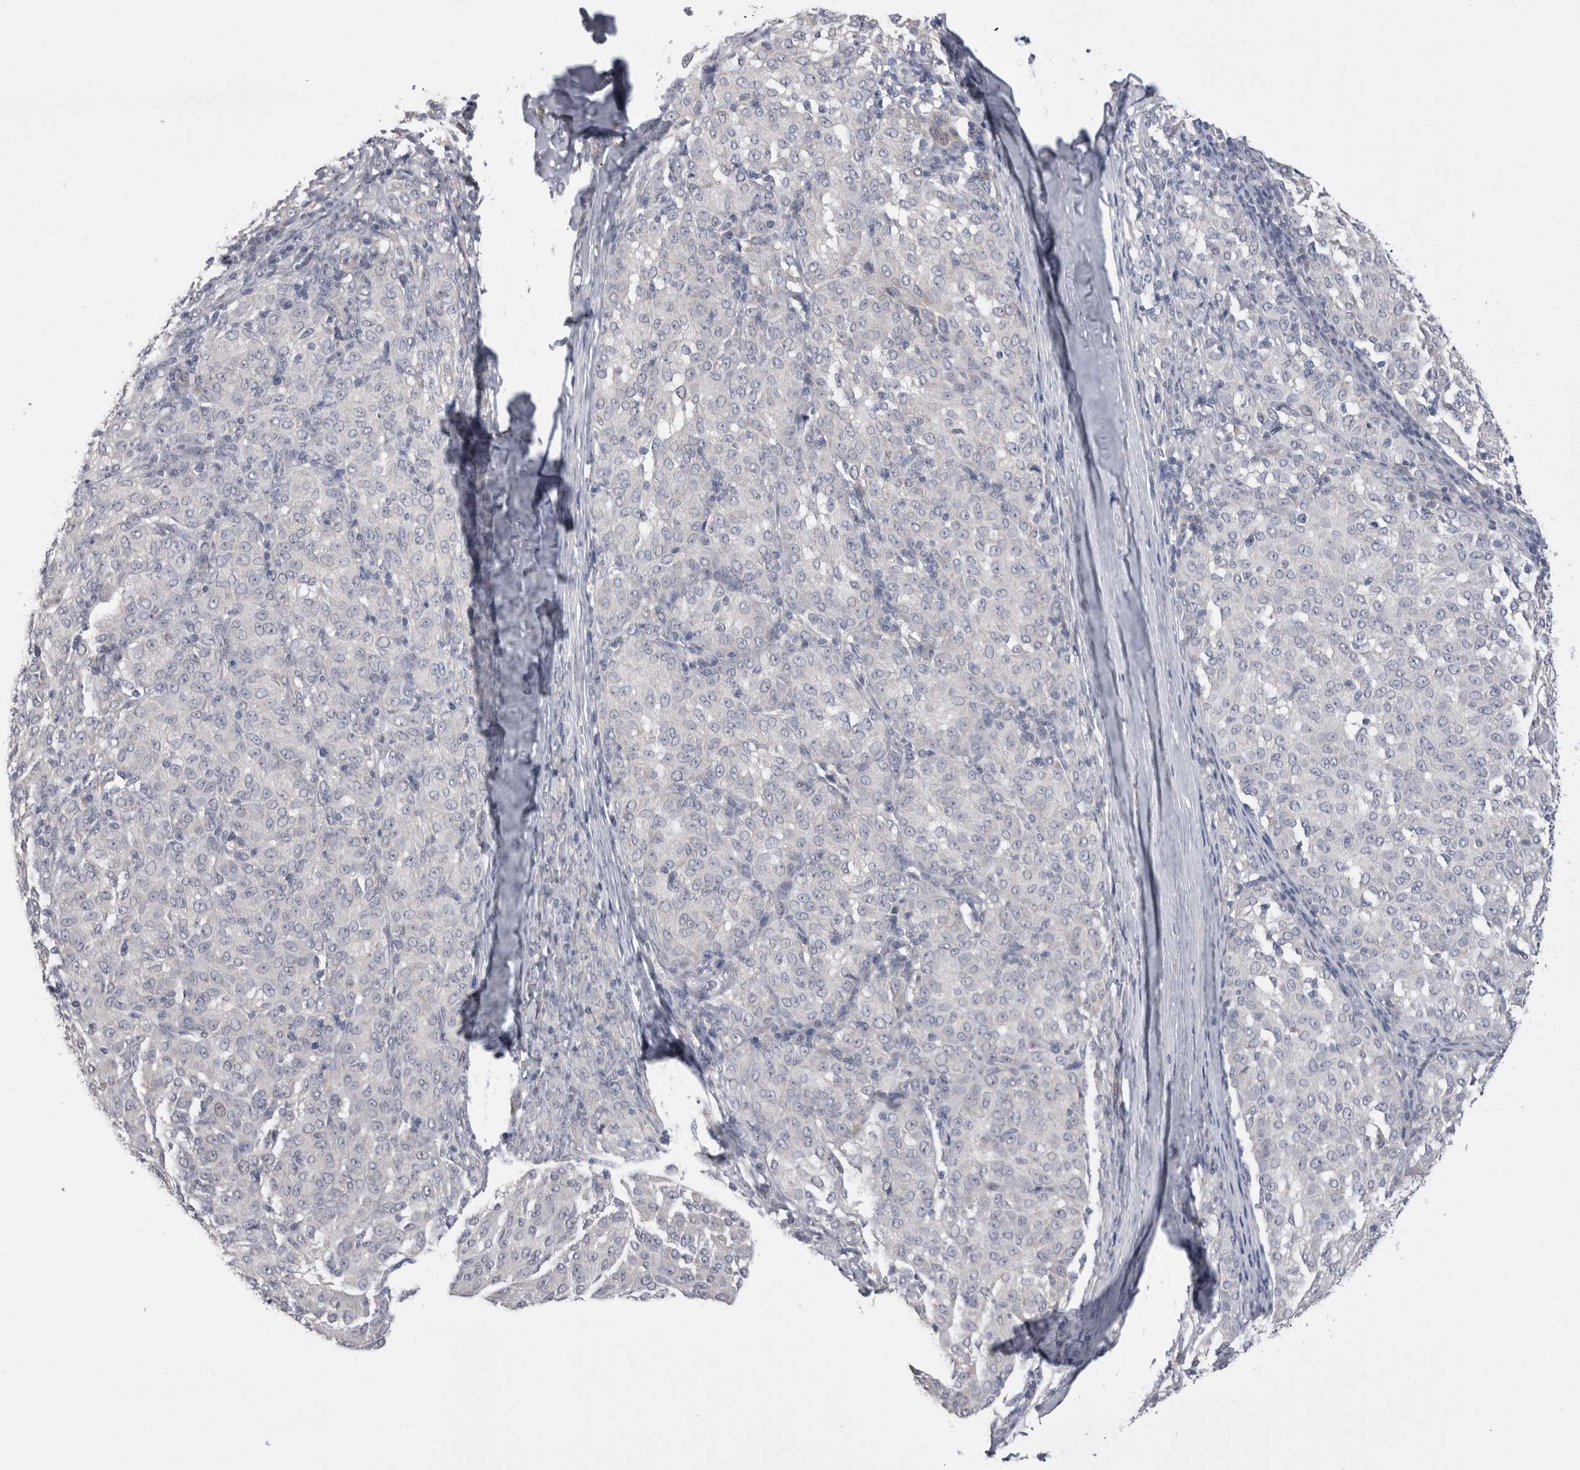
{"staining": {"intensity": "negative", "quantity": "none", "location": "none"}, "tissue": "melanoma", "cell_type": "Tumor cells", "image_type": "cancer", "snomed": [{"axis": "morphology", "description": "Malignant melanoma, NOS"}, {"axis": "topography", "description": "Skin"}], "caption": "DAB (3,3'-diaminobenzidine) immunohistochemical staining of malignant melanoma exhibits no significant positivity in tumor cells.", "gene": "ARHGAP29", "patient": {"sex": "female", "age": 72}}